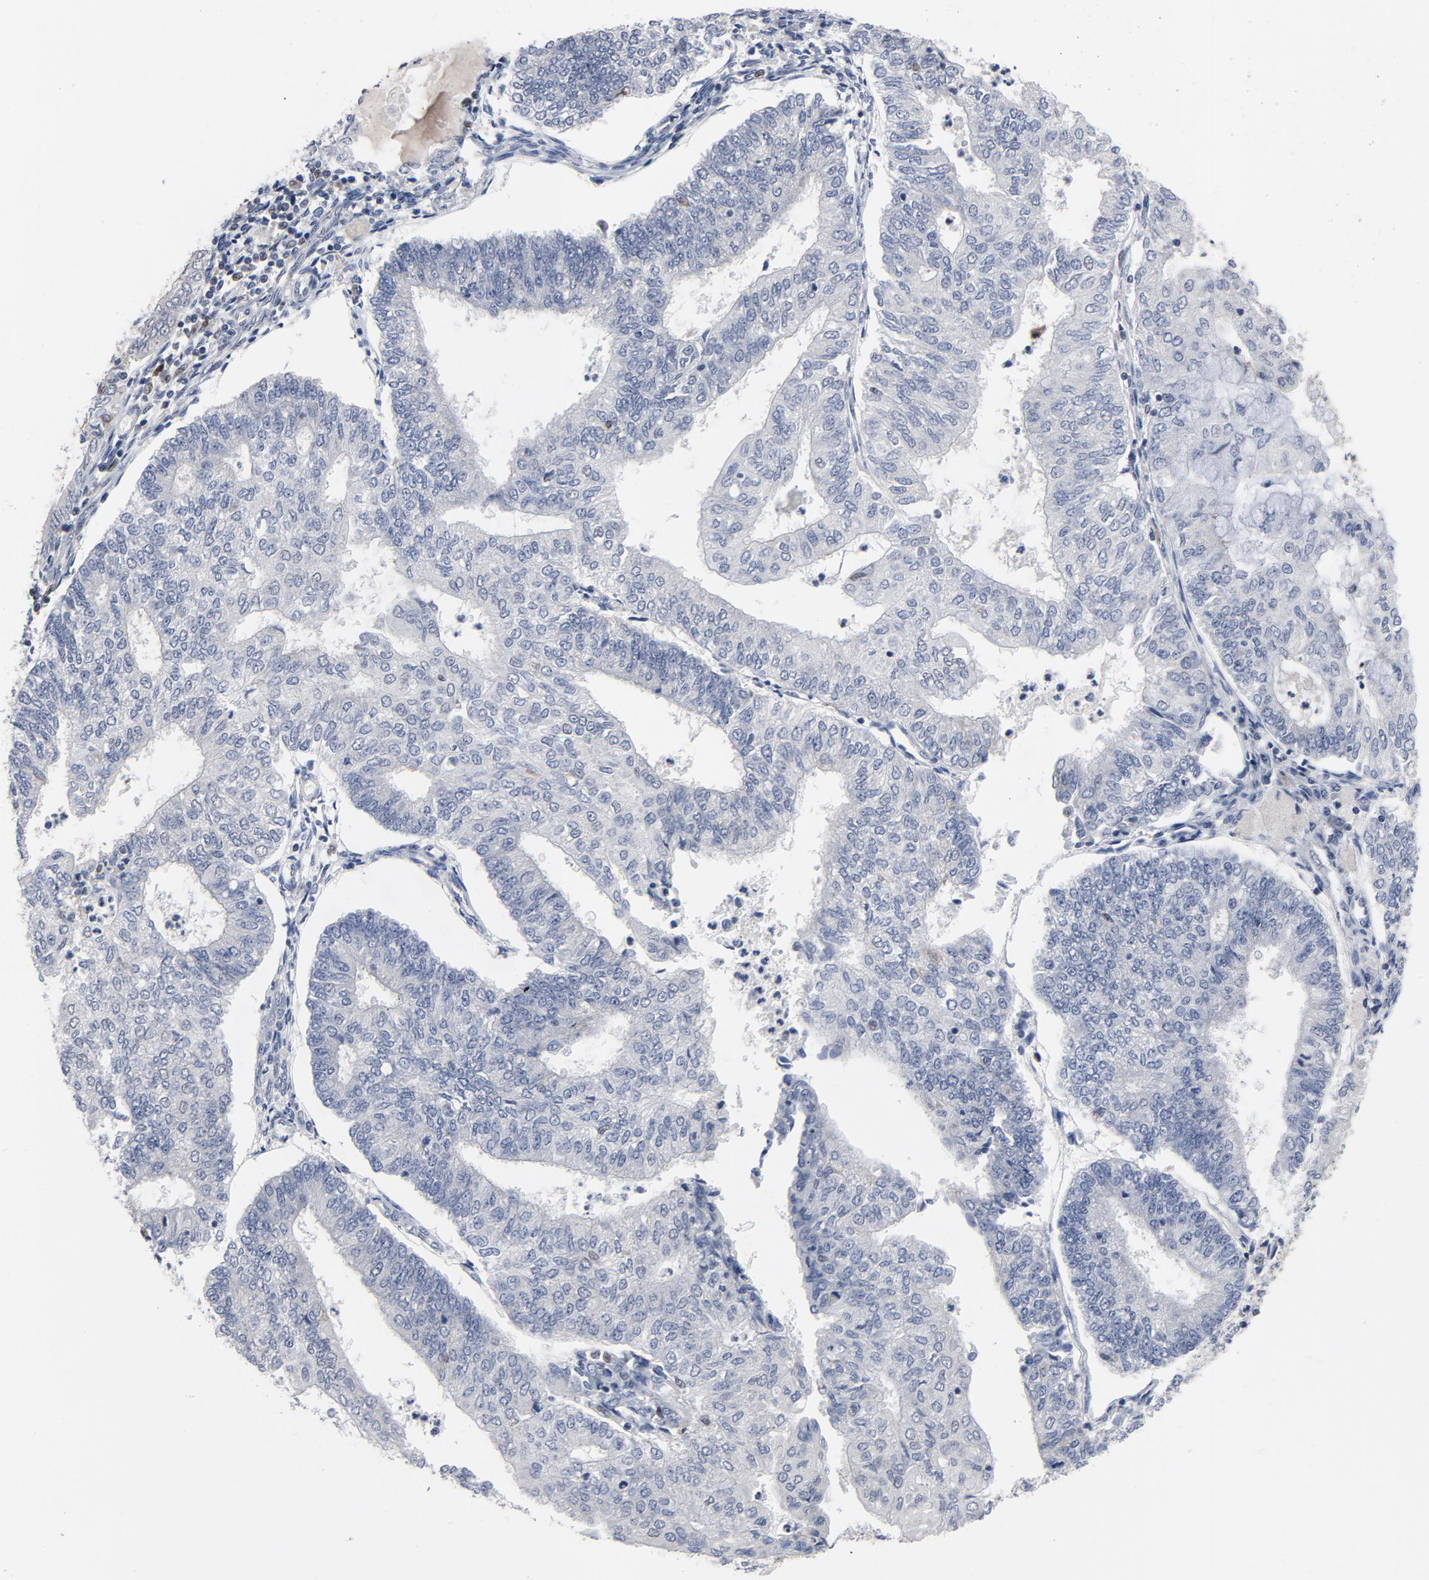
{"staining": {"intensity": "negative", "quantity": "none", "location": "none"}, "tissue": "endometrial cancer", "cell_type": "Tumor cells", "image_type": "cancer", "snomed": [{"axis": "morphology", "description": "Adenocarcinoma, NOS"}, {"axis": "topography", "description": "Endometrium"}], "caption": "This is a histopathology image of immunohistochemistry (IHC) staining of endometrial adenocarcinoma, which shows no expression in tumor cells.", "gene": "NFKB1", "patient": {"sex": "female", "age": 59}}